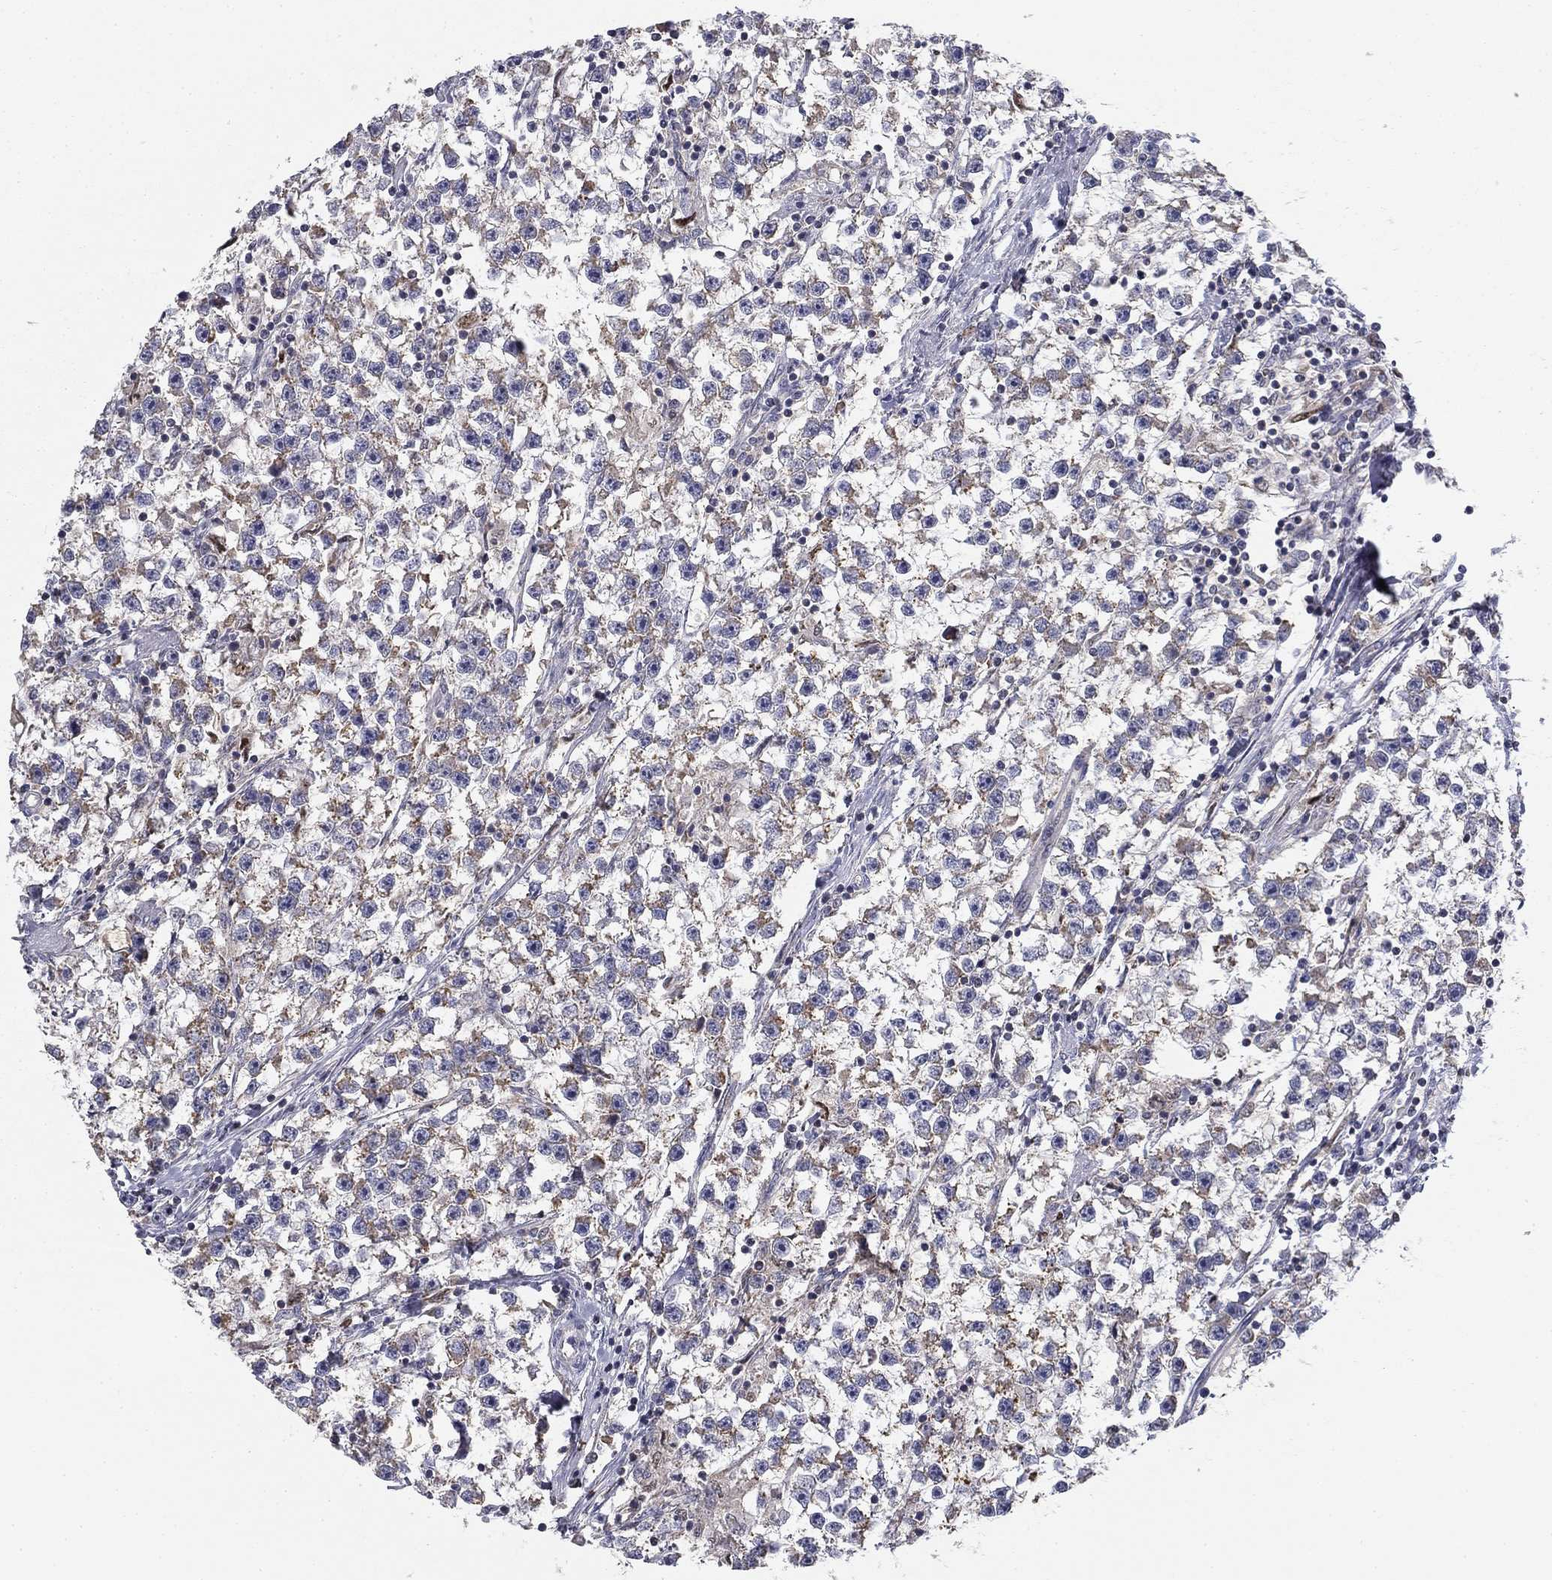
{"staining": {"intensity": "weak", "quantity": "<25%", "location": "cytoplasmic/membranous"}, "tissue": "testis cancer", "cell_type": "Tumor cells", "image_type": "cancer", "snomed": [{"axis": "morphology", "description": "Seminoma, NOS"}, {"axis": "topography", "description": "Testis"}], "caption": "This is an IHC photomicrograph of human testis seminoma. There is no staining in tumor cells.", "gene": "SLC2A9", "patient": {"sex": "male", "age": 59}}